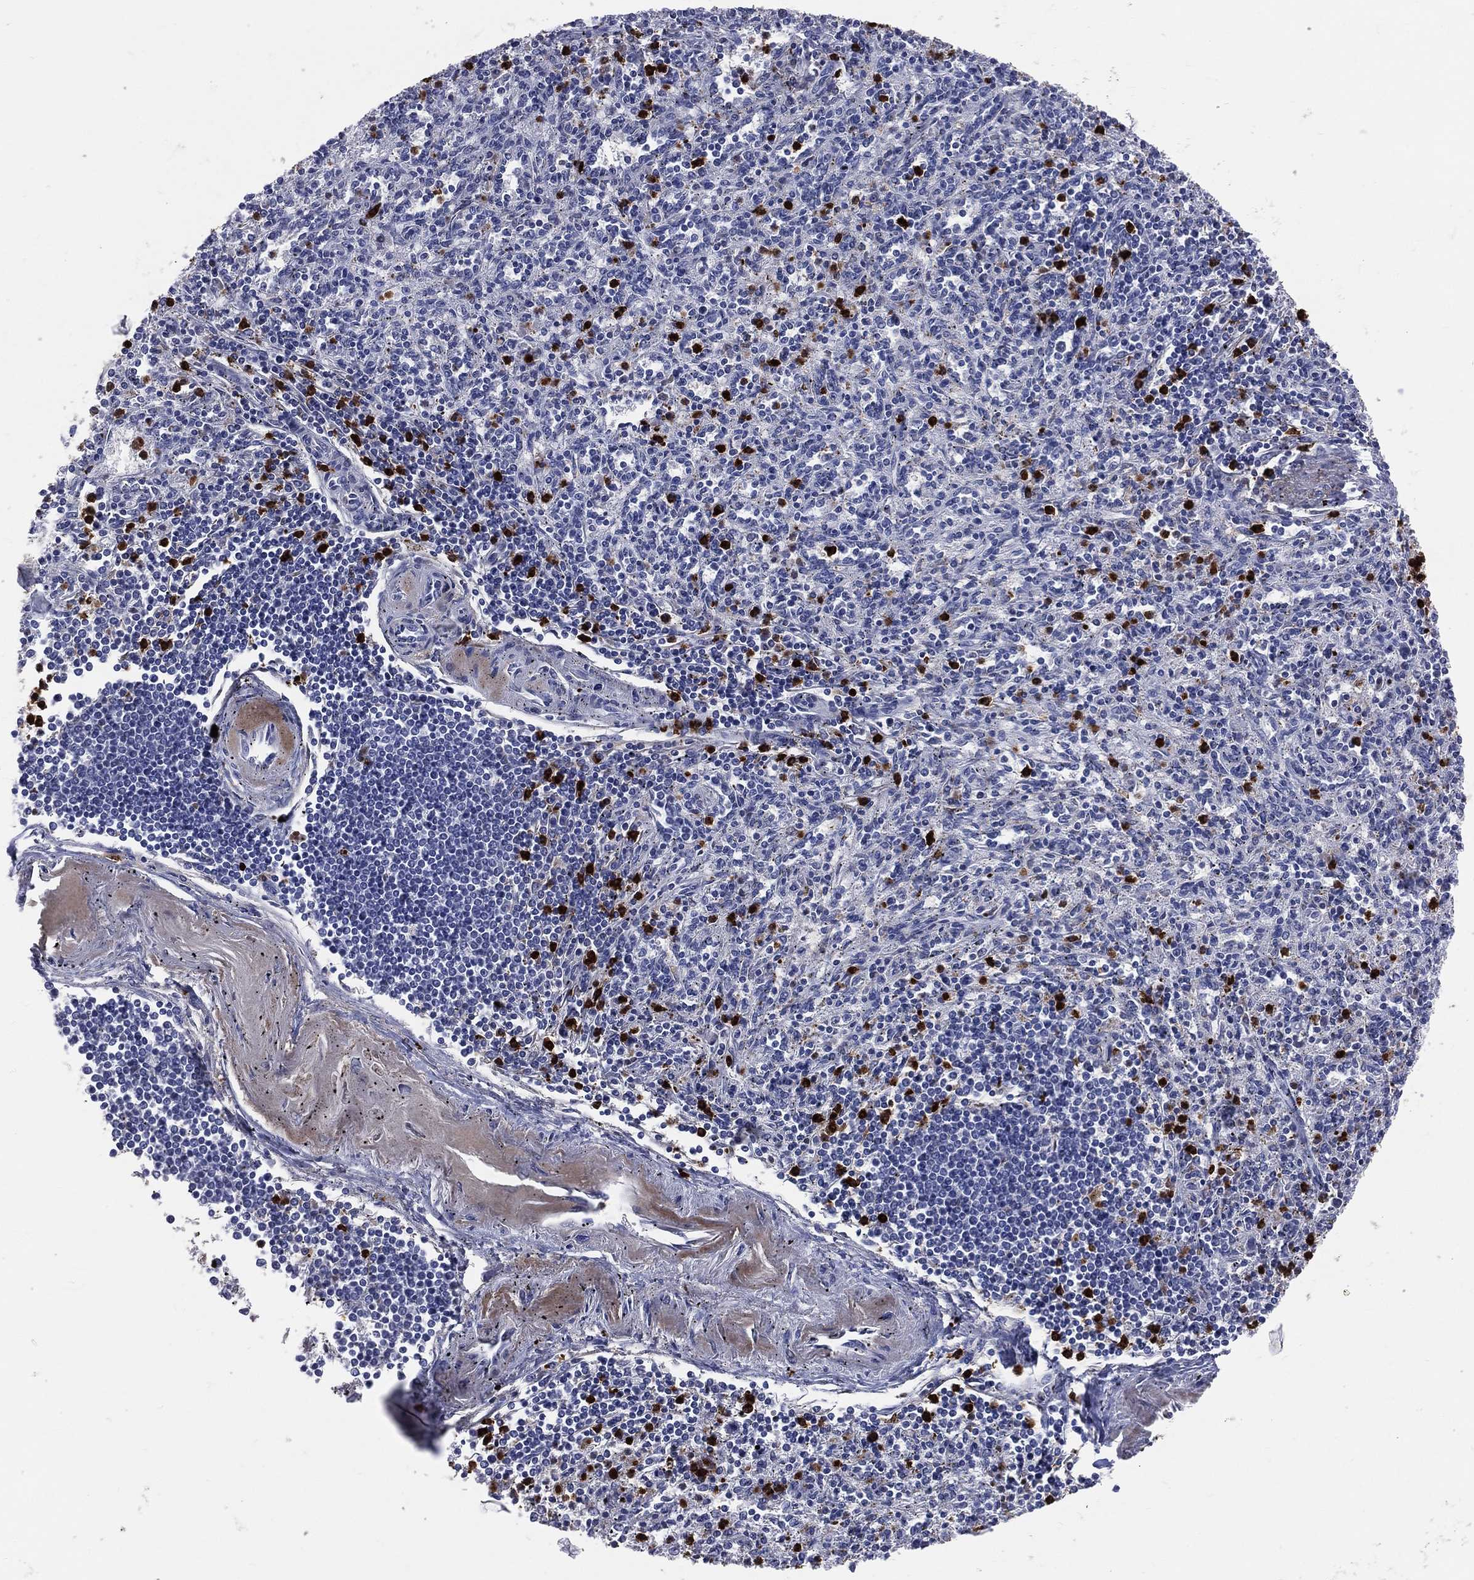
{"staining": {"intensity": "strong", "quantity": "<25%", "location": "cytoplasmic/membranous"}, "tissue": "spleen", "cell_type": "Cells in red pulp", "image_type": "normal", "snomed": [{"axis": "morphology", "description": "Normal tissue, NOS"}, {"axis": "topography", "description": "Spleen"}], "caption": "Normal spleen exhibits strong cytoplasmic/membranous staining in about <25% of cells in red pulp, visualized by immunohistochemistry.", "gene": "PGLYRP1", "patient": {"sex": "male", "age": 69}}